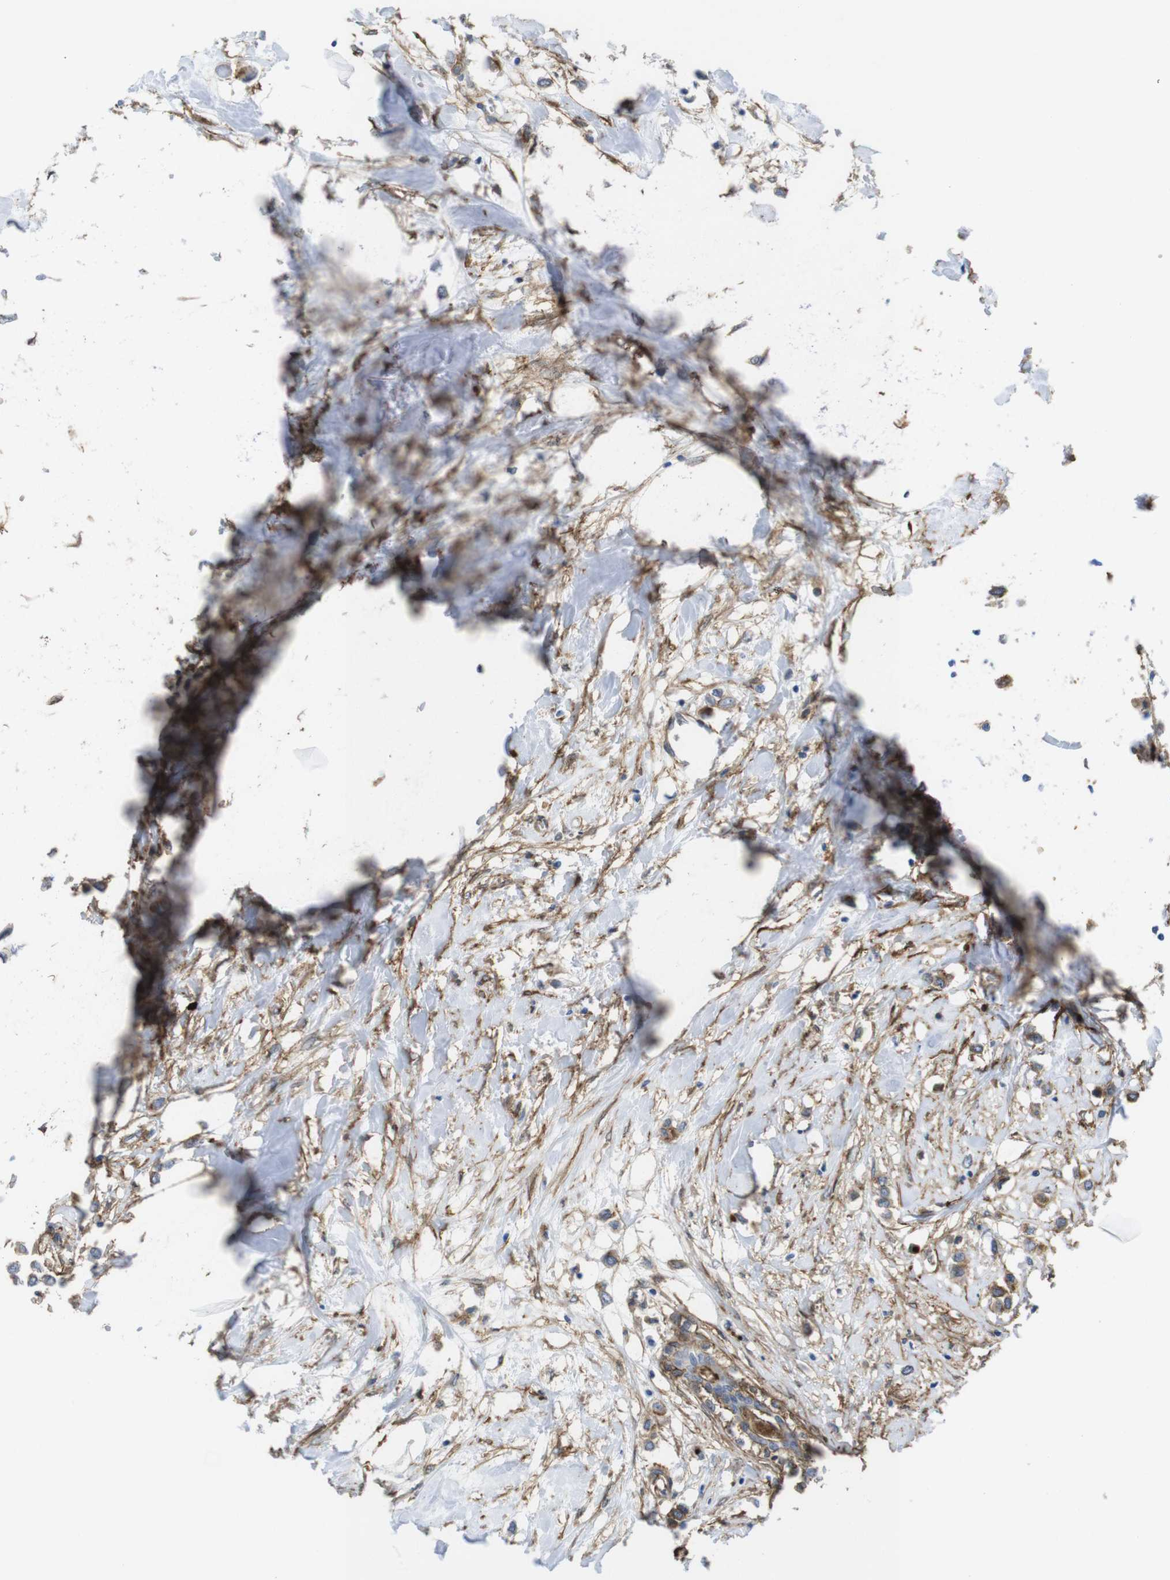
{"staining": {"intensity": "moderate", "quantity": ">75%", "location": "cytoplasmic/membranous"}, "tissue": "breast cancer", "cell_type": "Tumor cells", "image_type": "cancer", "snomed": [{"axis": "morphology", "description": "Lobular carcinoma"}, {"axis": "topography", "description": "Breast"}], "caption": "This photomicrograph displays immunohistochemistry (IHC) staining of human breast lobular carcinoma, with medium moderate cytoplasmic/membranous positivity in about >75% of tumor cells.", "gene": "CYBRD1", "patient": {"sex": "female", "age": 51}}